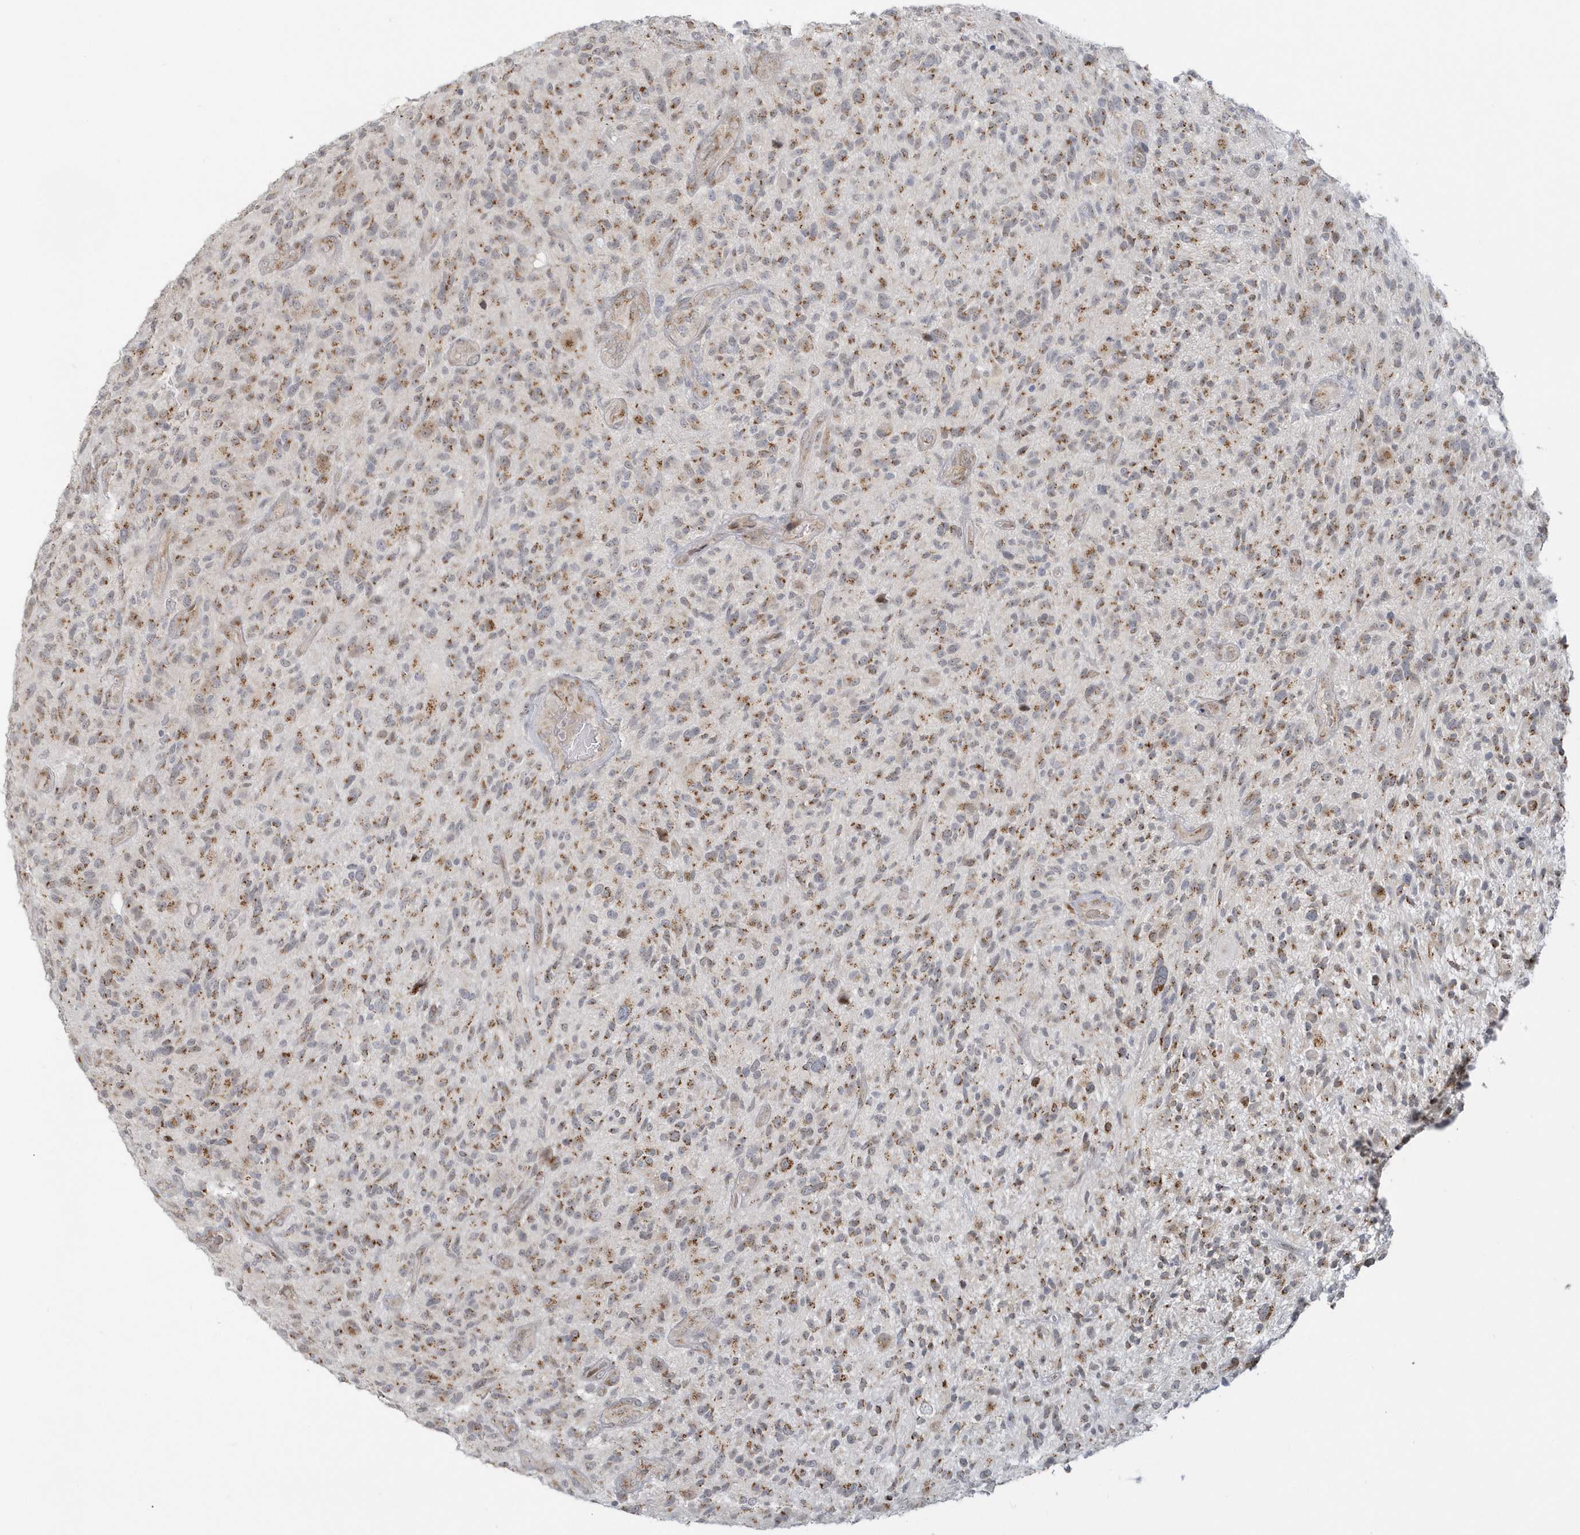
{"staining": {"intensity": "moderate", "quantity": ">75%", "location": "cytoplasmic/membranous"}, "tissue": "glioma", "cell_type": "Tumor cells", "image_type": "cancer", "snomed": [{"axis": "morphology", "description": "Glioma, malignant, High grade"}, {"axis": "topography", "description": "Brain"}], "caption": "Human malignant glioma (high-grade) stained with a protein marker demonstrates moderate staining in tumor cells.", "gene": "DHFR", "patient": {"sex": "male", "age": 47}}